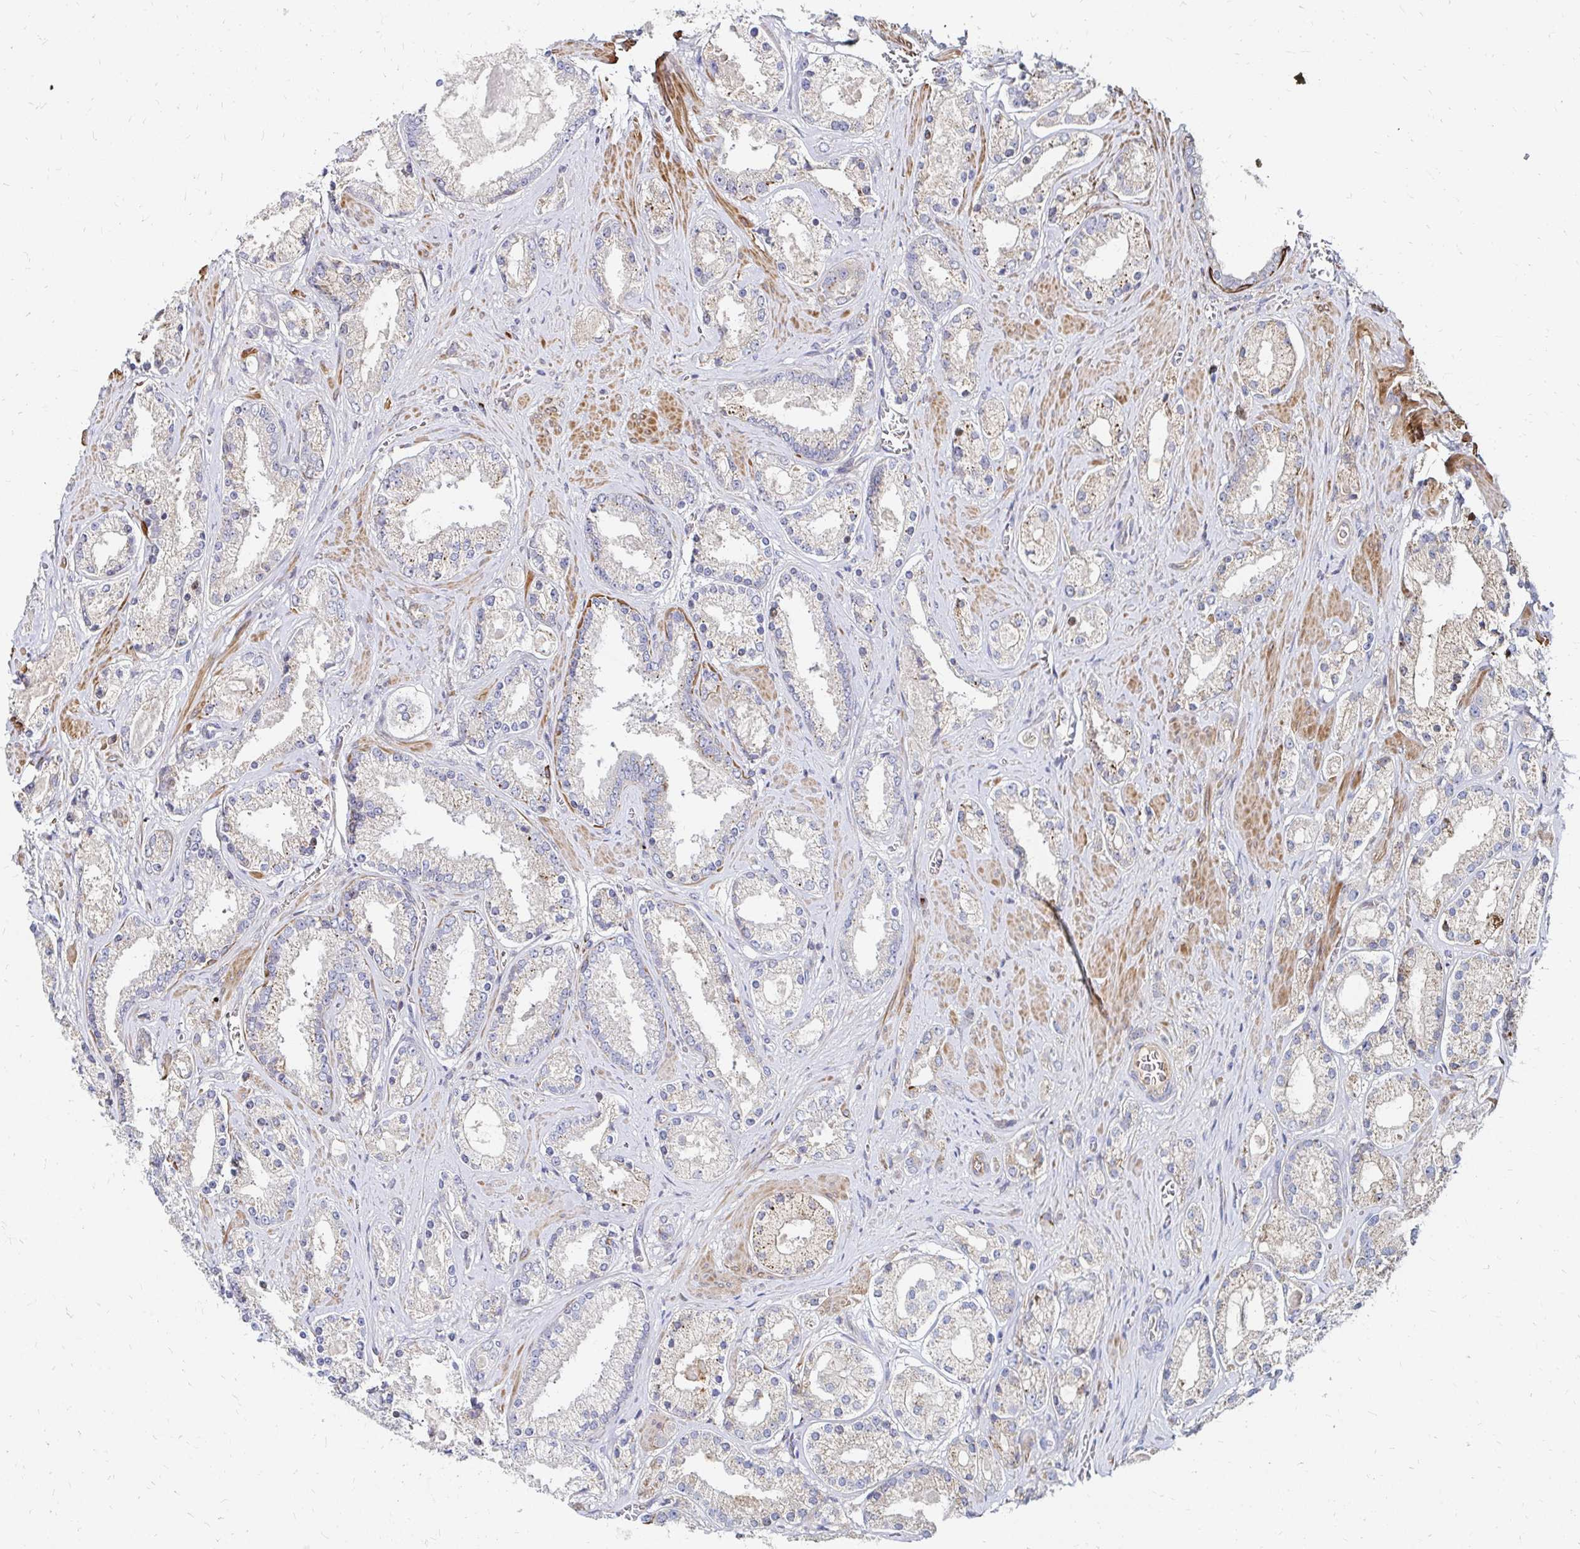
{"staining": {"intensity": "weak", "quantity": "25%-75%", "location": "cytoplasmic/membranous"}, "tissue": "prostate cancer", "cell_type": "Tumor cells", "image_type": "cancer", "snomed": [{"axis": "morphology", "description": "Adenocarcinoma, High grade"}, {"axis": "topography", "description": "Prostate"}], "caption": "There is low levels of weak cytoplasmic/membranous expression in tumor cells of prostate cancer (high-grade adenocarcinoma), as demonstrated by immunohistochemical staining (brown color).", "gene": "MAN1A1", "patient": {"sex": "male", "age": 67}}